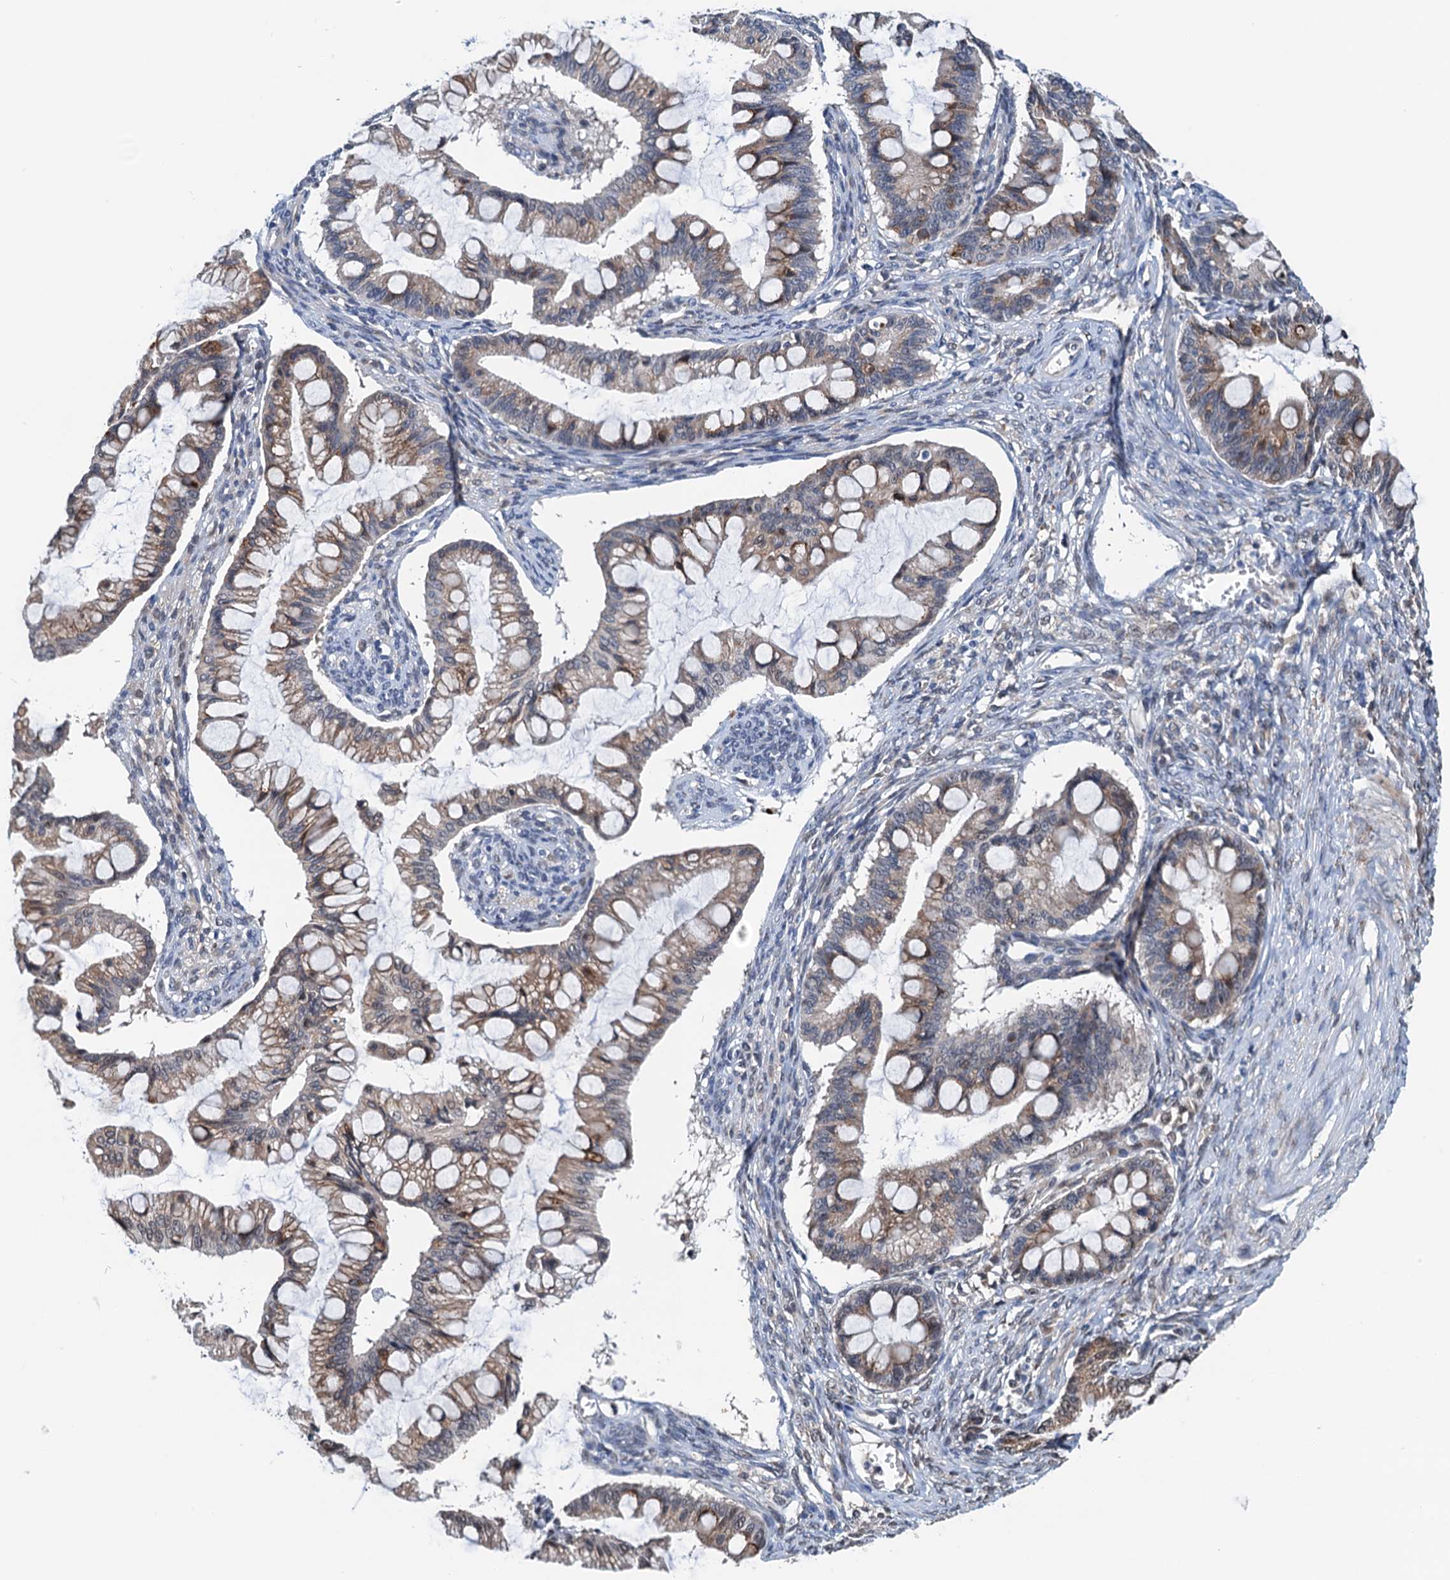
{"staining": {"intensity": "moderate", "quantity": "25%-75%", "location": "cytoplasmic/membranous"}, "tissue": "ovarian cancer", "cell_type": "Tumor cells", "image_type": "cancer", "snomed": [{"axis": "morphology", "description": "Cystadenocarcinoma, mucinous, NOS"}, {"axis": "topography", "description": "Ovary"}], "caption": "Ovarian mucinous cystadenocarcinoma tissue displays moderate cytoplasmic/membranous staining in approximately 25%-75% of tumor cells, visualized by immunohistochemistry.", "gene": "SHLD1", "patient": {"sex": "female", "age": 73}}